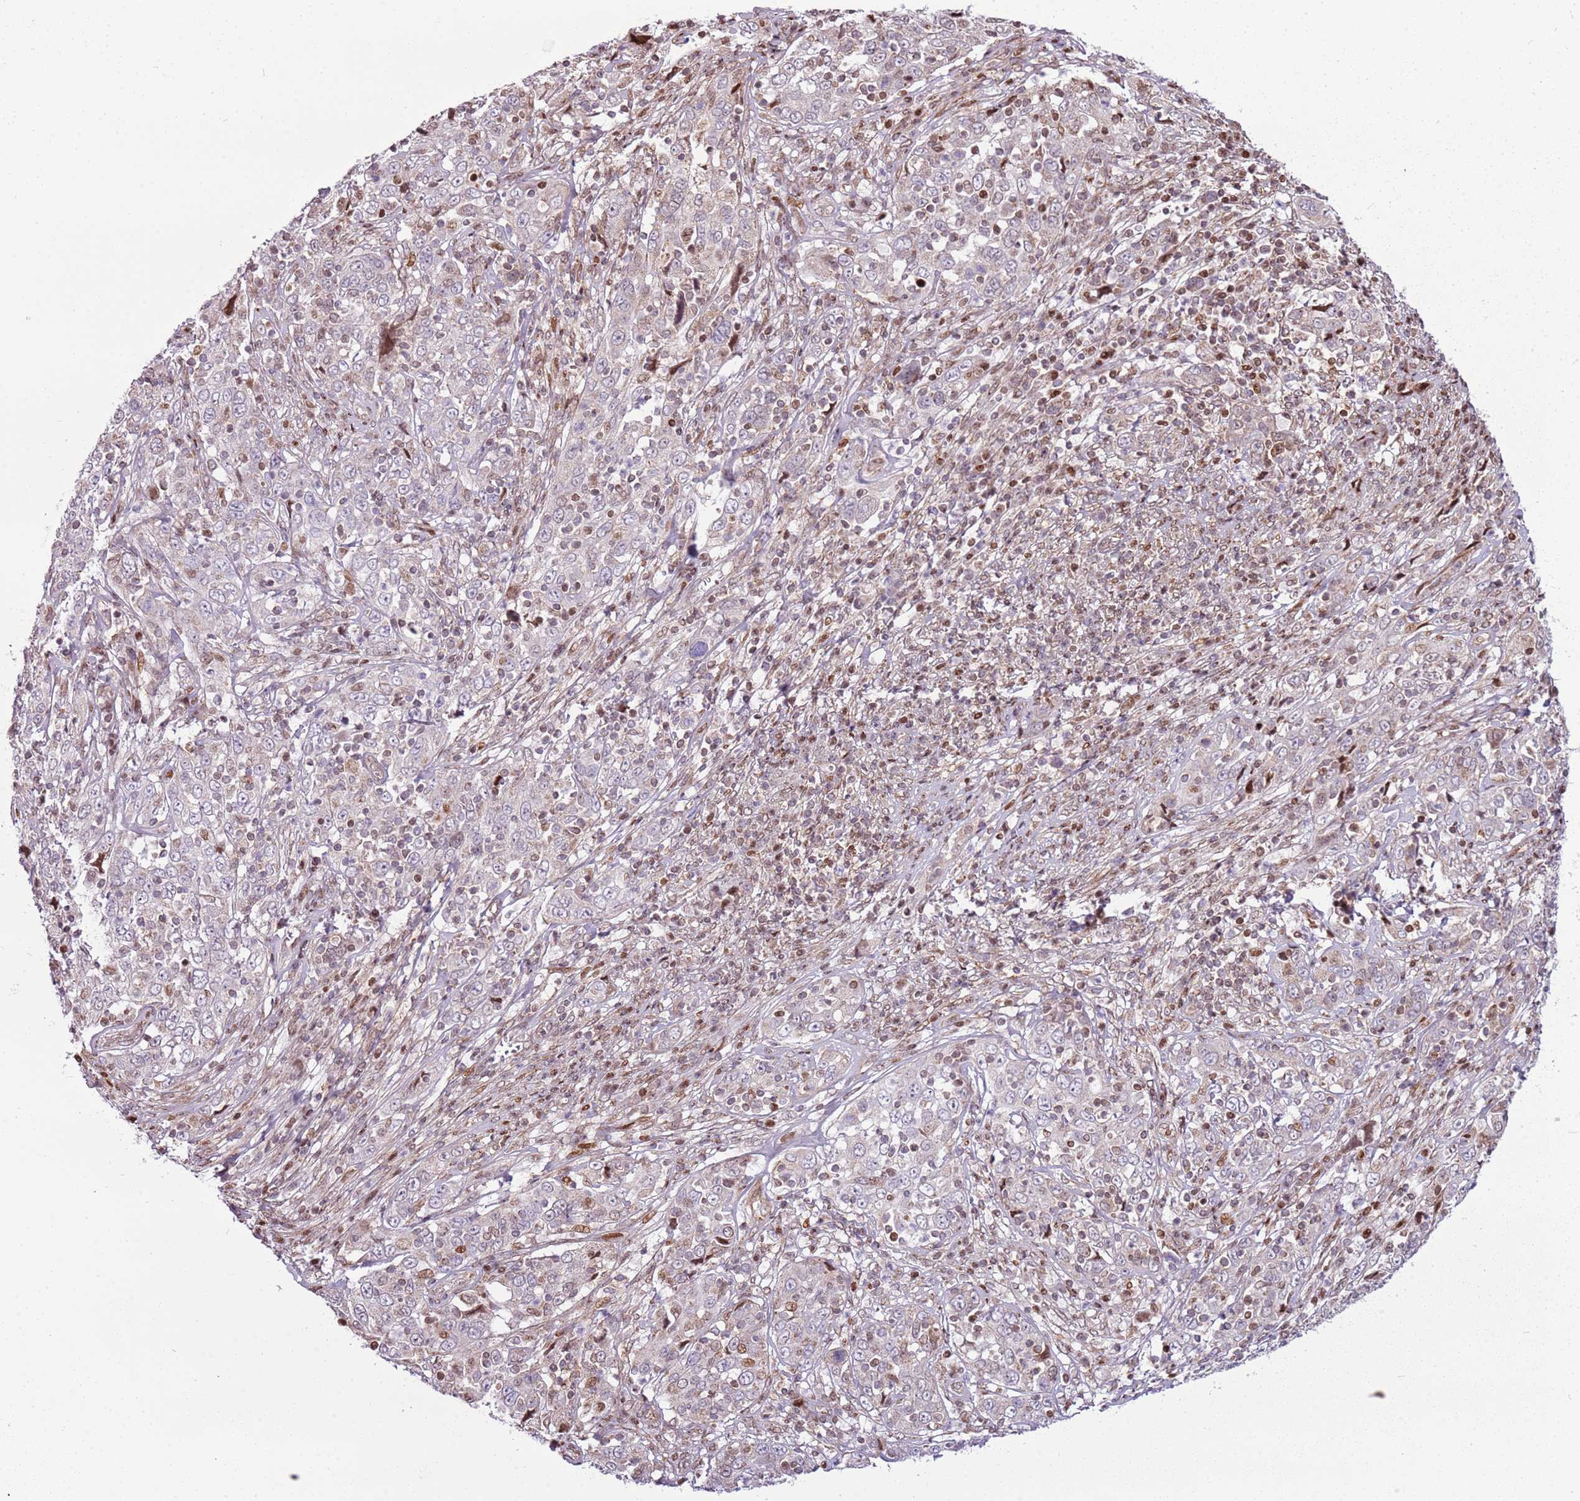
{"staining": {"intensity": "negative", "quantity": "none", "location": "none"}, "tissue": "cervical cancer", "cell_type": "Tumor cells", "image_type": "cancer", "snomed": [{"axis": "morphology", "description": "Squamous cell carcinoma, NOS"}, {"axis": "topography", "description": "Cervix"}], "caption": "Tumor cells are negative for brown protein staining in cervical cancer.", "gene": "PCTP", "patient": {"sex": "female", "age": 46}}